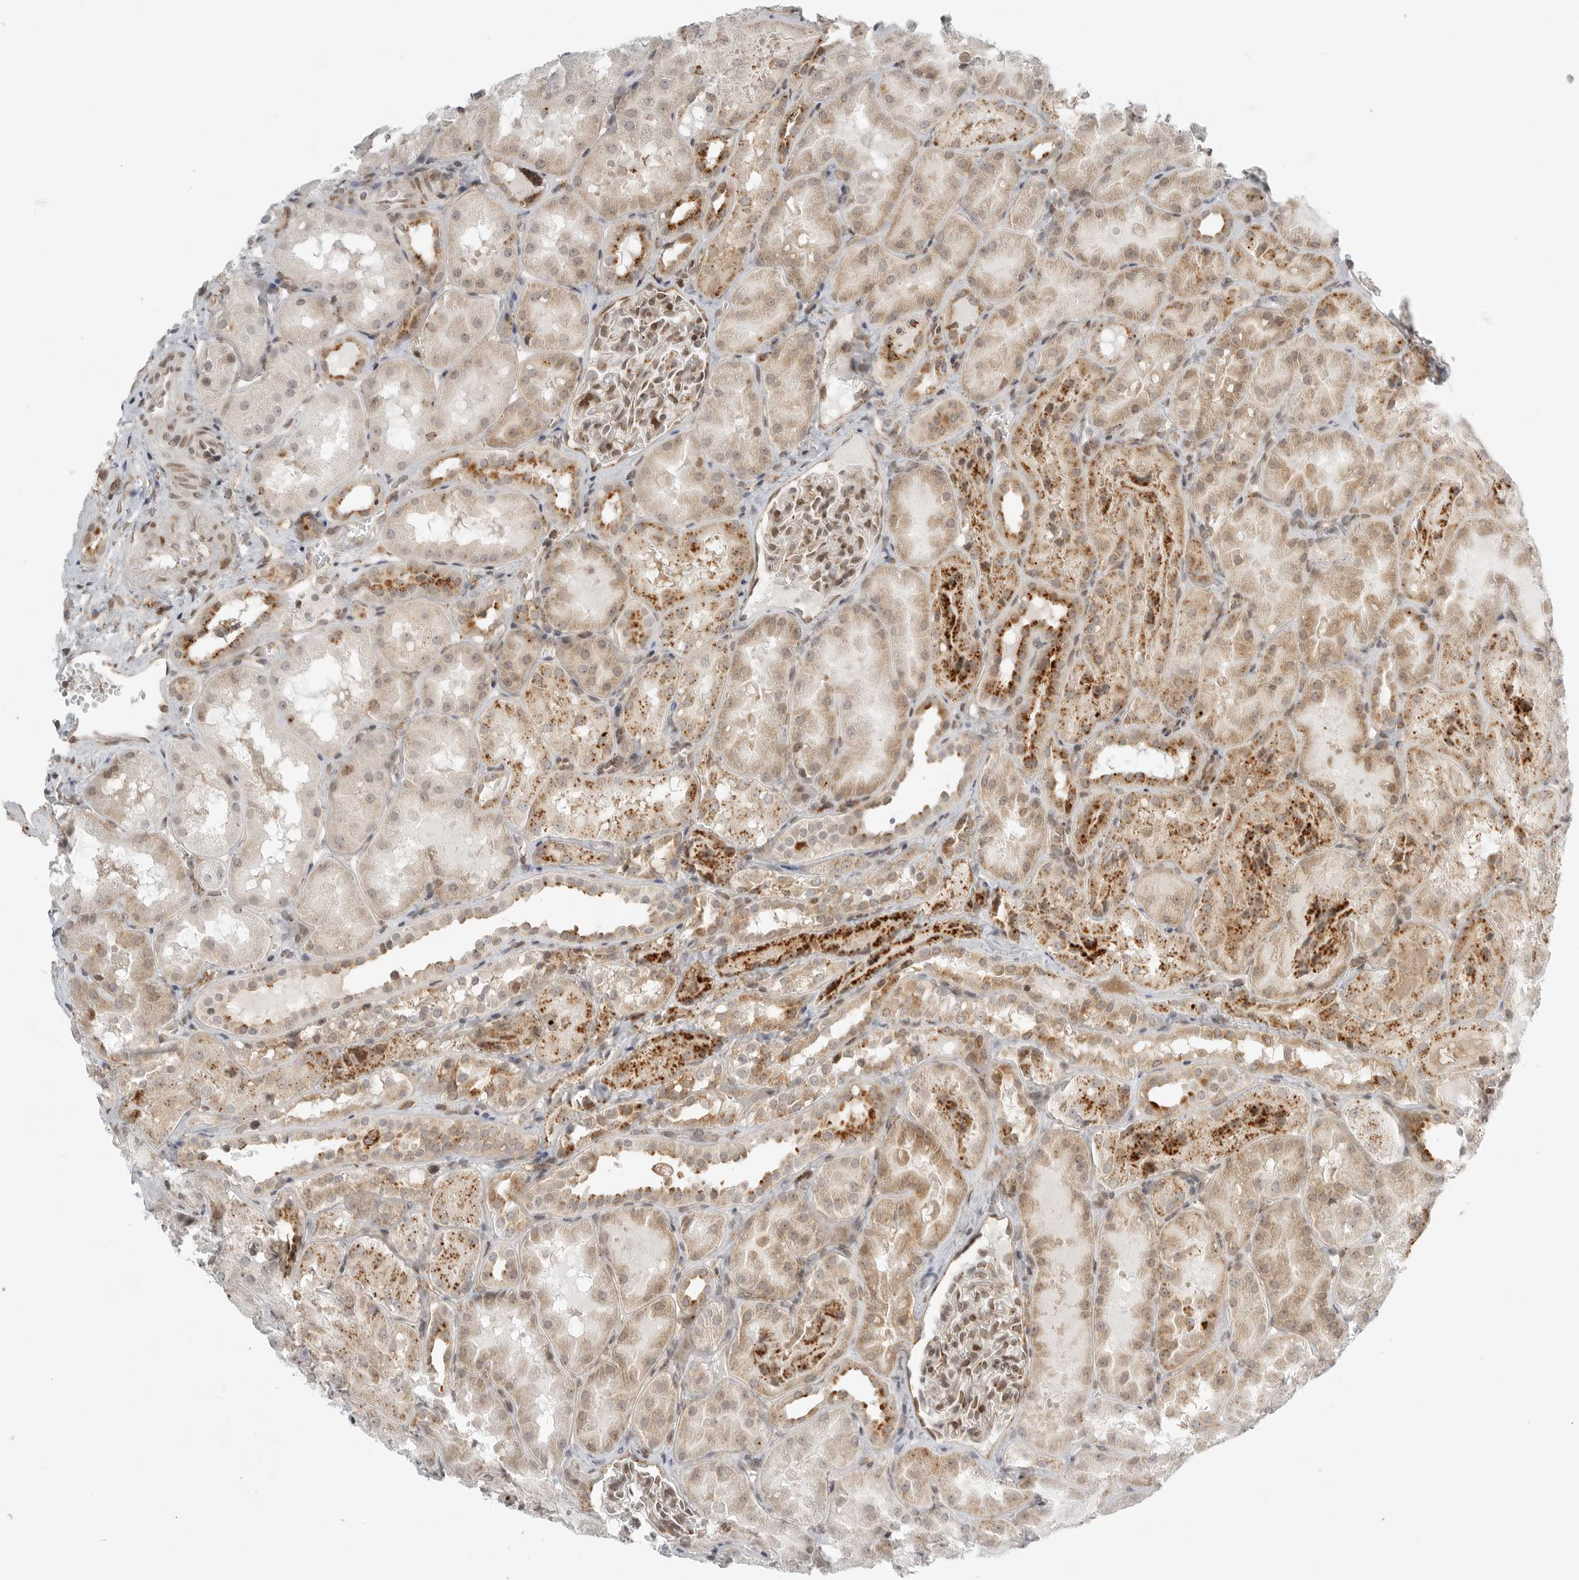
{"staining": {"intensity": "moderate", "quantity": "25%-75%", "location": "cytoplasmic/membranous,nuclear"}, "tissue": "kidney", "cell_type": "Cells in glomeruli", "image_type": "normal", "snomed": [{"axis": "morphology", "description": "Normal tissue, NOS"}, {"axis": "topography", "description": "Kidney"}], "caption": "Immunohistochemistry photomicrograph of benign human kidney stained for a protein (brown), which demonstrates medium levels of moderate cytoplasmic/membranous,nuclear staining in approximately 25%-75% of cells in glomeruli.", "gene": "IDUA", "patient": {"sex": "male", "age": 16}}